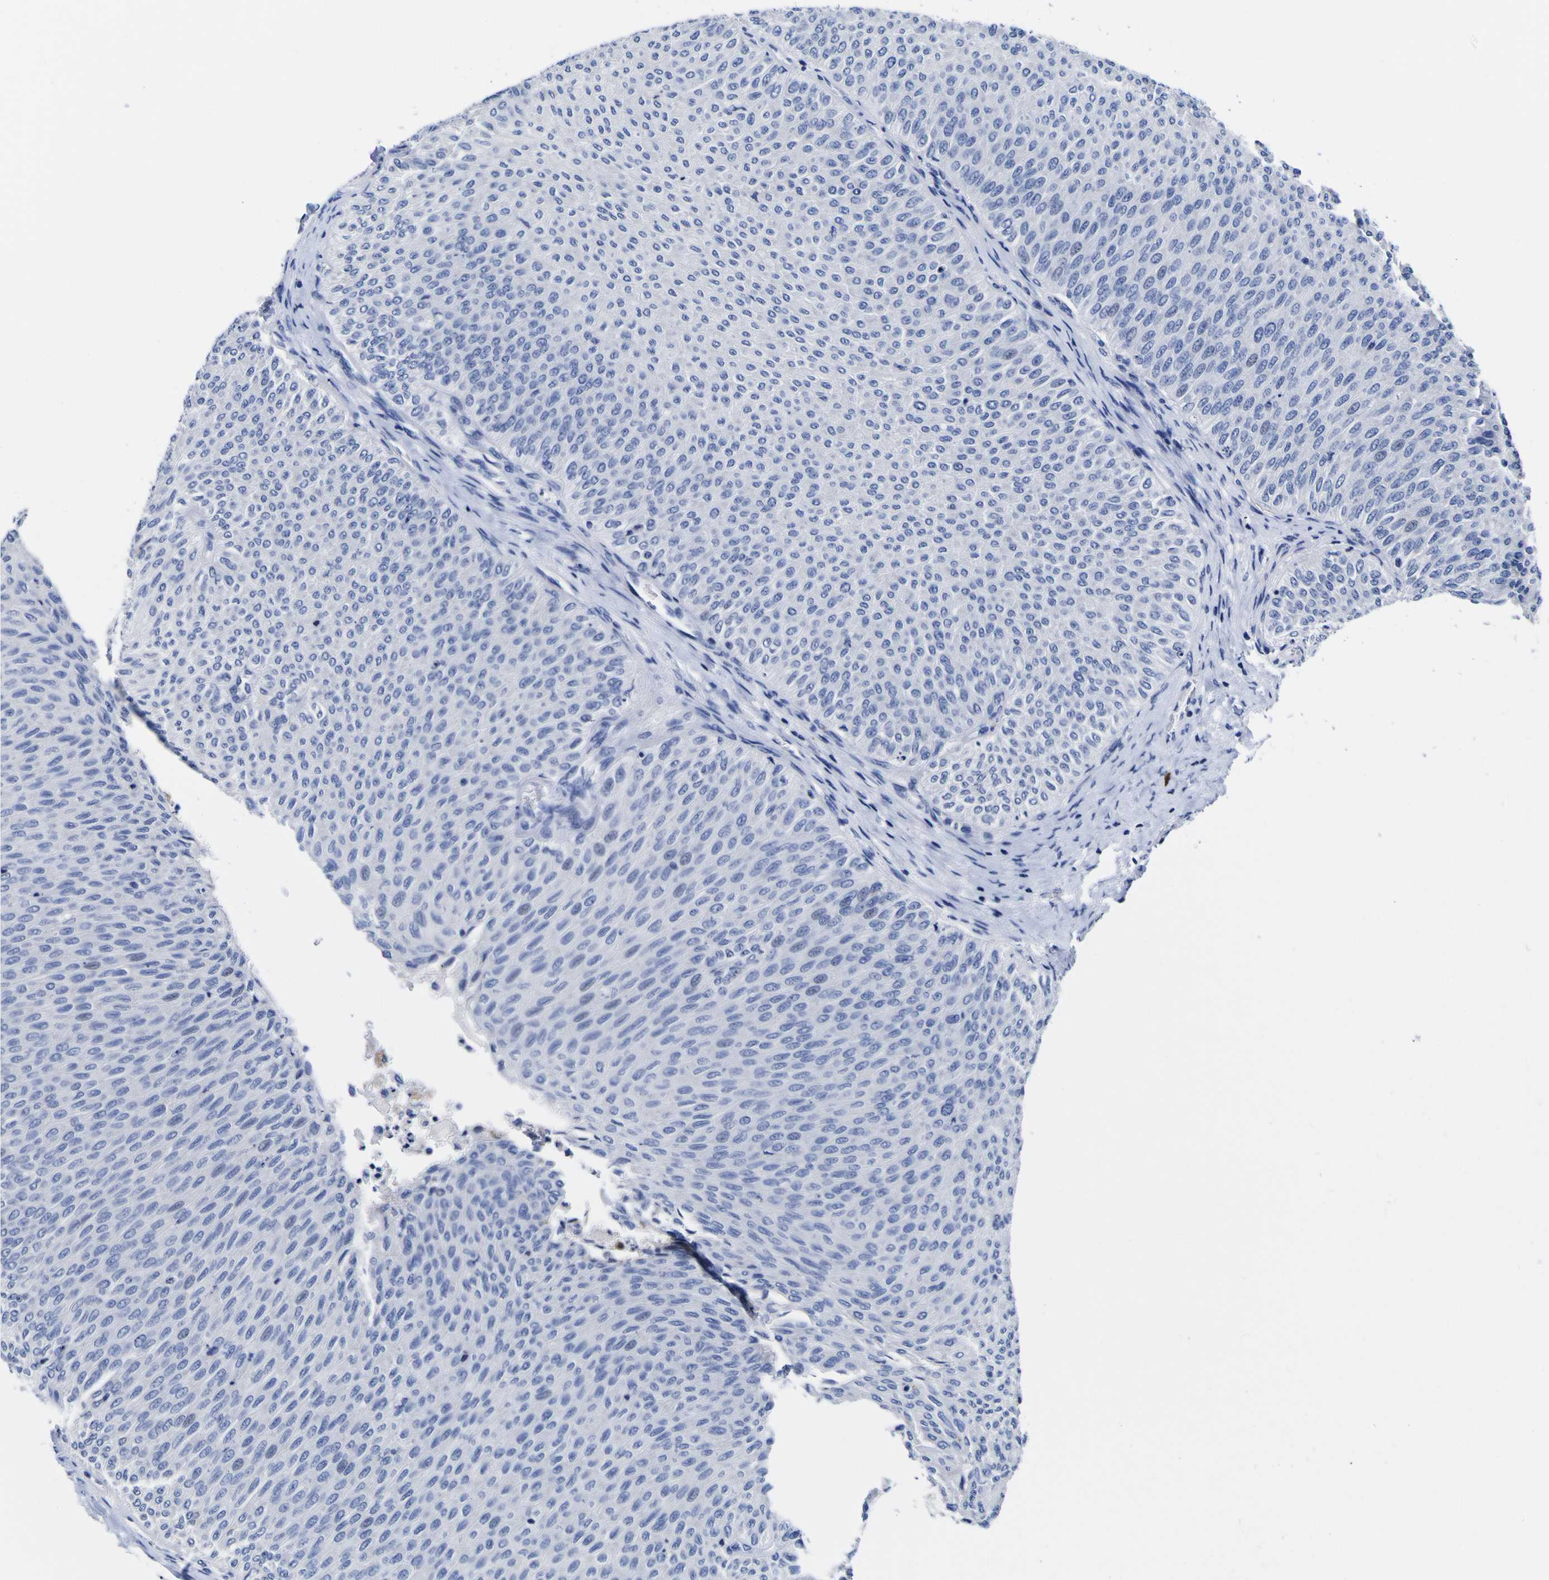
{"staining": {"intensity": "negative", "quantity": "none", "location": "none"}, "tissue": "urothelial cancer", "cell_type": "Tumor cells", "image_type": "cancer", "snomed": [{"axis": "morphology", "description": "Urothelial carcinoma, Low grade"}, {"axis": "topography", "description": "Urinary bladder"}], "caption": "IHC of human low-grade urothelial carcinoma reveals no positivity in tumor cells.", "gene": "HLA-DQA1", "patient": {"sex": "male", "age": 78}}